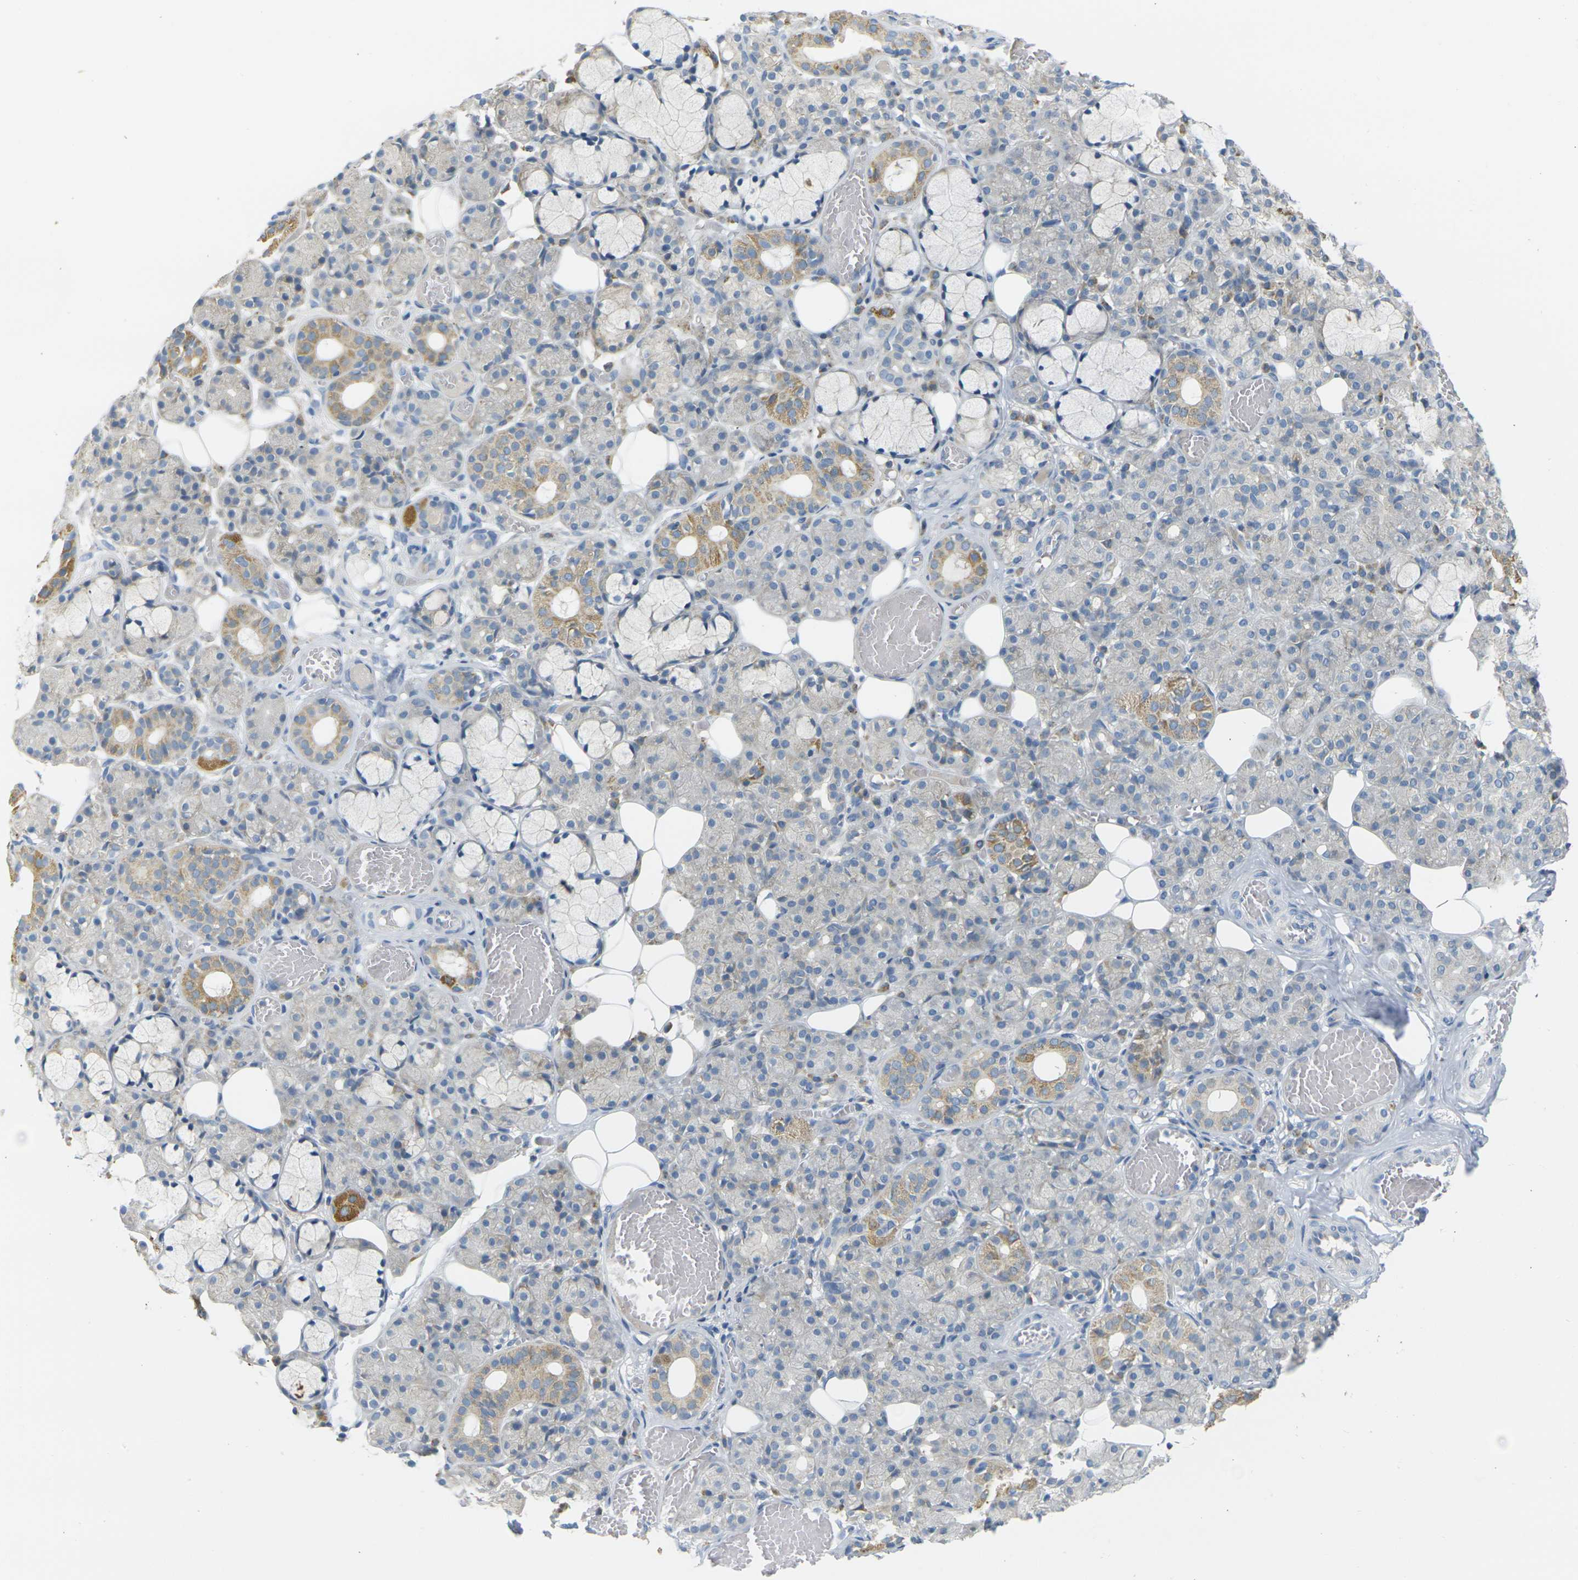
{"staining": {"intensity": "moderate", "quantity": "<25%", "location": "cytoplasmic/membranous"}, "tissue": "salivary gland", "cell_type": "Glandular cells", "image_type": "normal", "snomed": [{"axis": "morphology", "description": "Normal tissue, NOS"}, {"axis": "topography", "description": "Salivary gland"}], "caption": "High-magnification brightfield microscopy of normal salivary gland stained with DAB (3,3'-diaminobenzidine) (brown) and counterstained with hematoxylin (blue). glandular cells exhibit moderate cytoplasmic/membranous expression is present in about<25% of cells.", "gene": "PARD6B", "patient": {"sex": "male", "age": 63}}